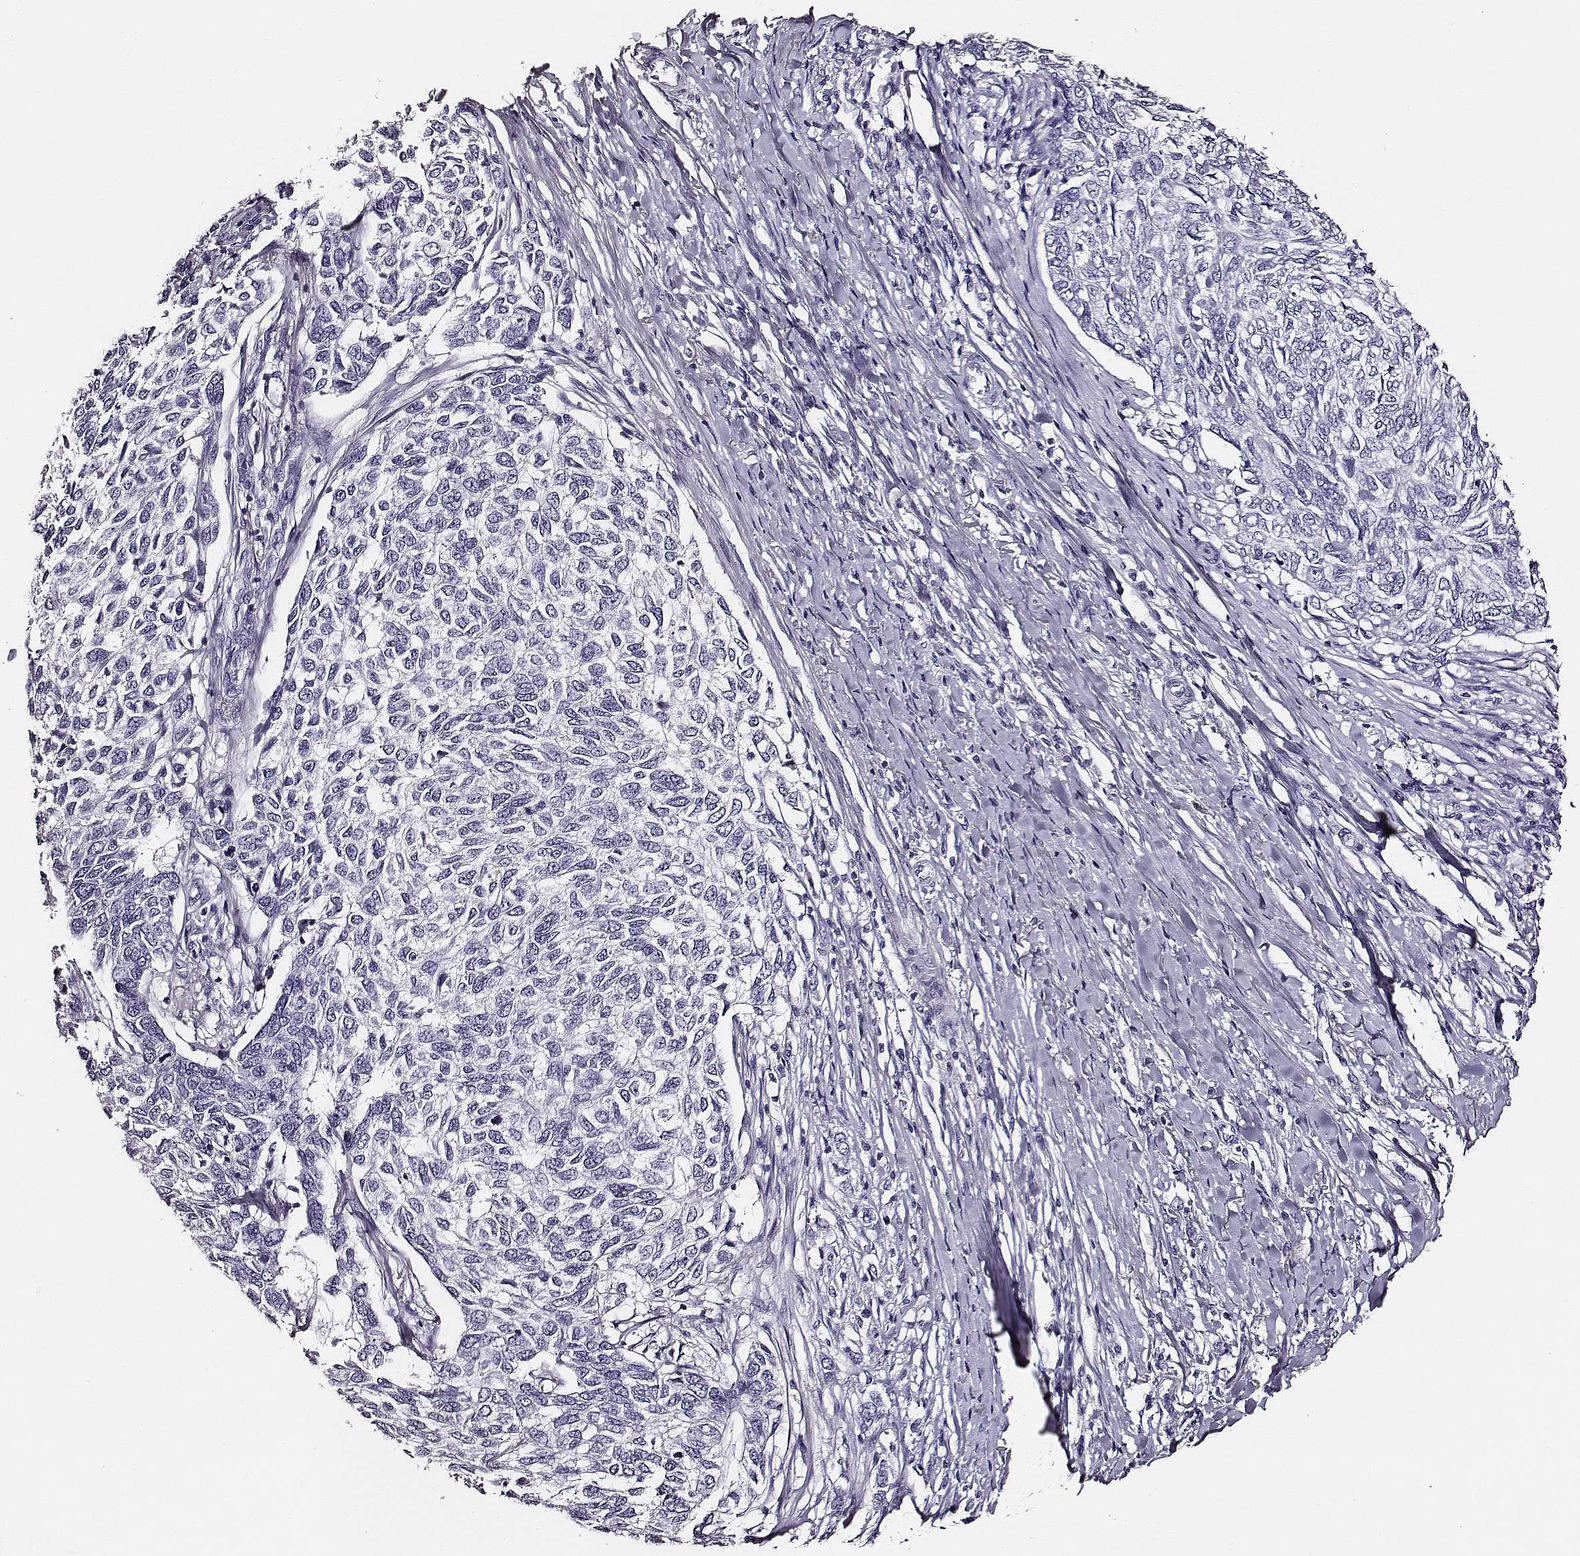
{"staining": {"intensity": "negative", "quantity": "none", "location": "none"}, "tissue": "skin cancer", "cell_type": "Tumor cells", "image_type": "cancer", "snomed": [{"axis": "morphology", "description": "Basal cell carcinoma"}, {"axis": "topography", "description": "Skin"}], "caption": "Basal cell carcinoma (skin) was stained to show a protein in brown. There is no significant staining in tumor cells.", "gene": "DPEP1", "patient": {"sex": "female", "age": 65}}